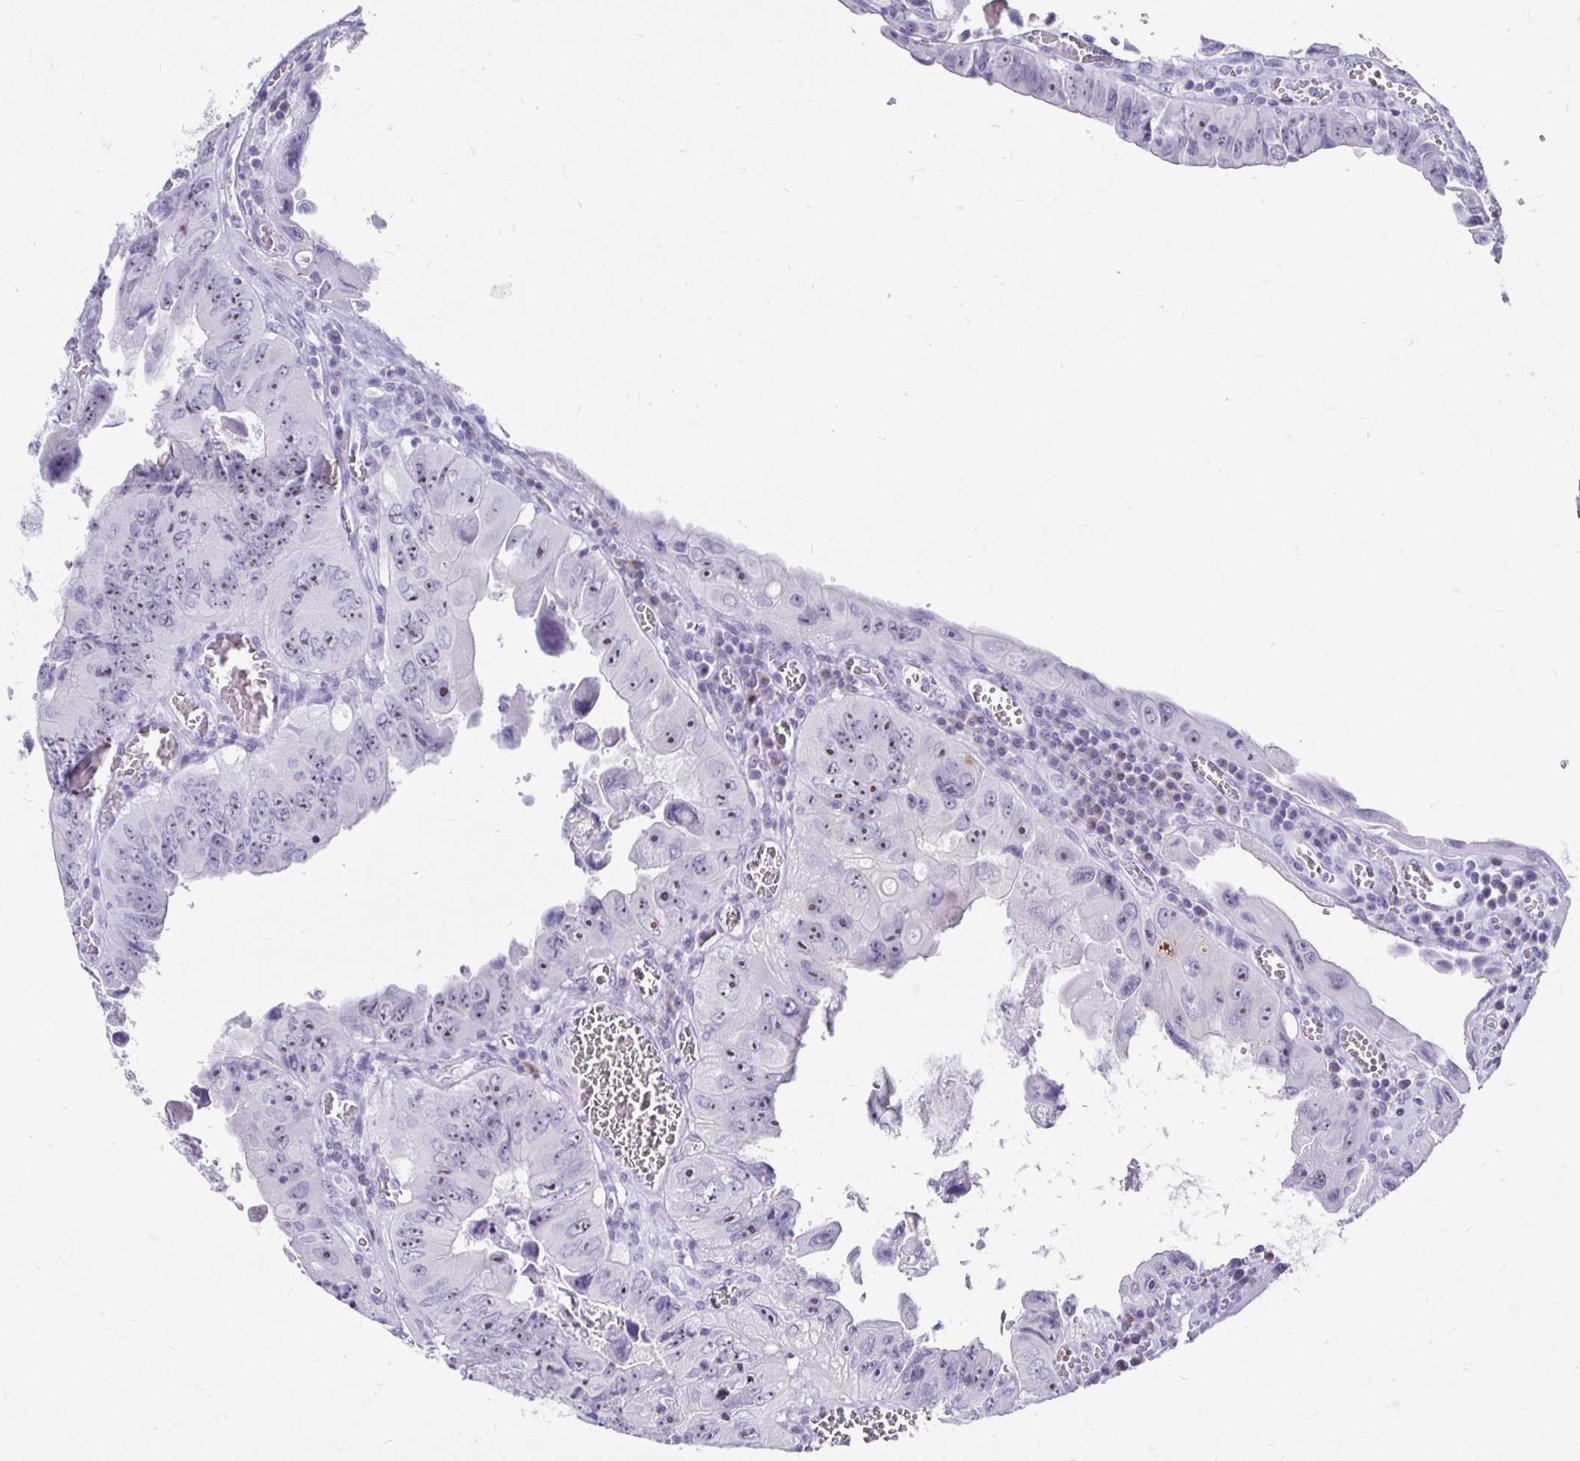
{"staining": {"intensity": "moderate", "quantity": "25%-75%", "location": "nuclear"}, "tissue": "colorectal cancer", "cell_type": "Tumor cells", "image_type": "cancer", "snomed": [{"axis": "morphology", "description": "Adenocarcinoma, NOS"}, {"axis": "topography", "description": "Colon"}], "caption": "Tumor cells exhibit moderate nuclear staining in about 25%-75% of cells in colorectal cancer (adenocarcinoma). The protein of interest is shown in brown color, while the nuclei are stained blue.", "gene": "CST6", "patient": {"sex": "female", "age": 84}}